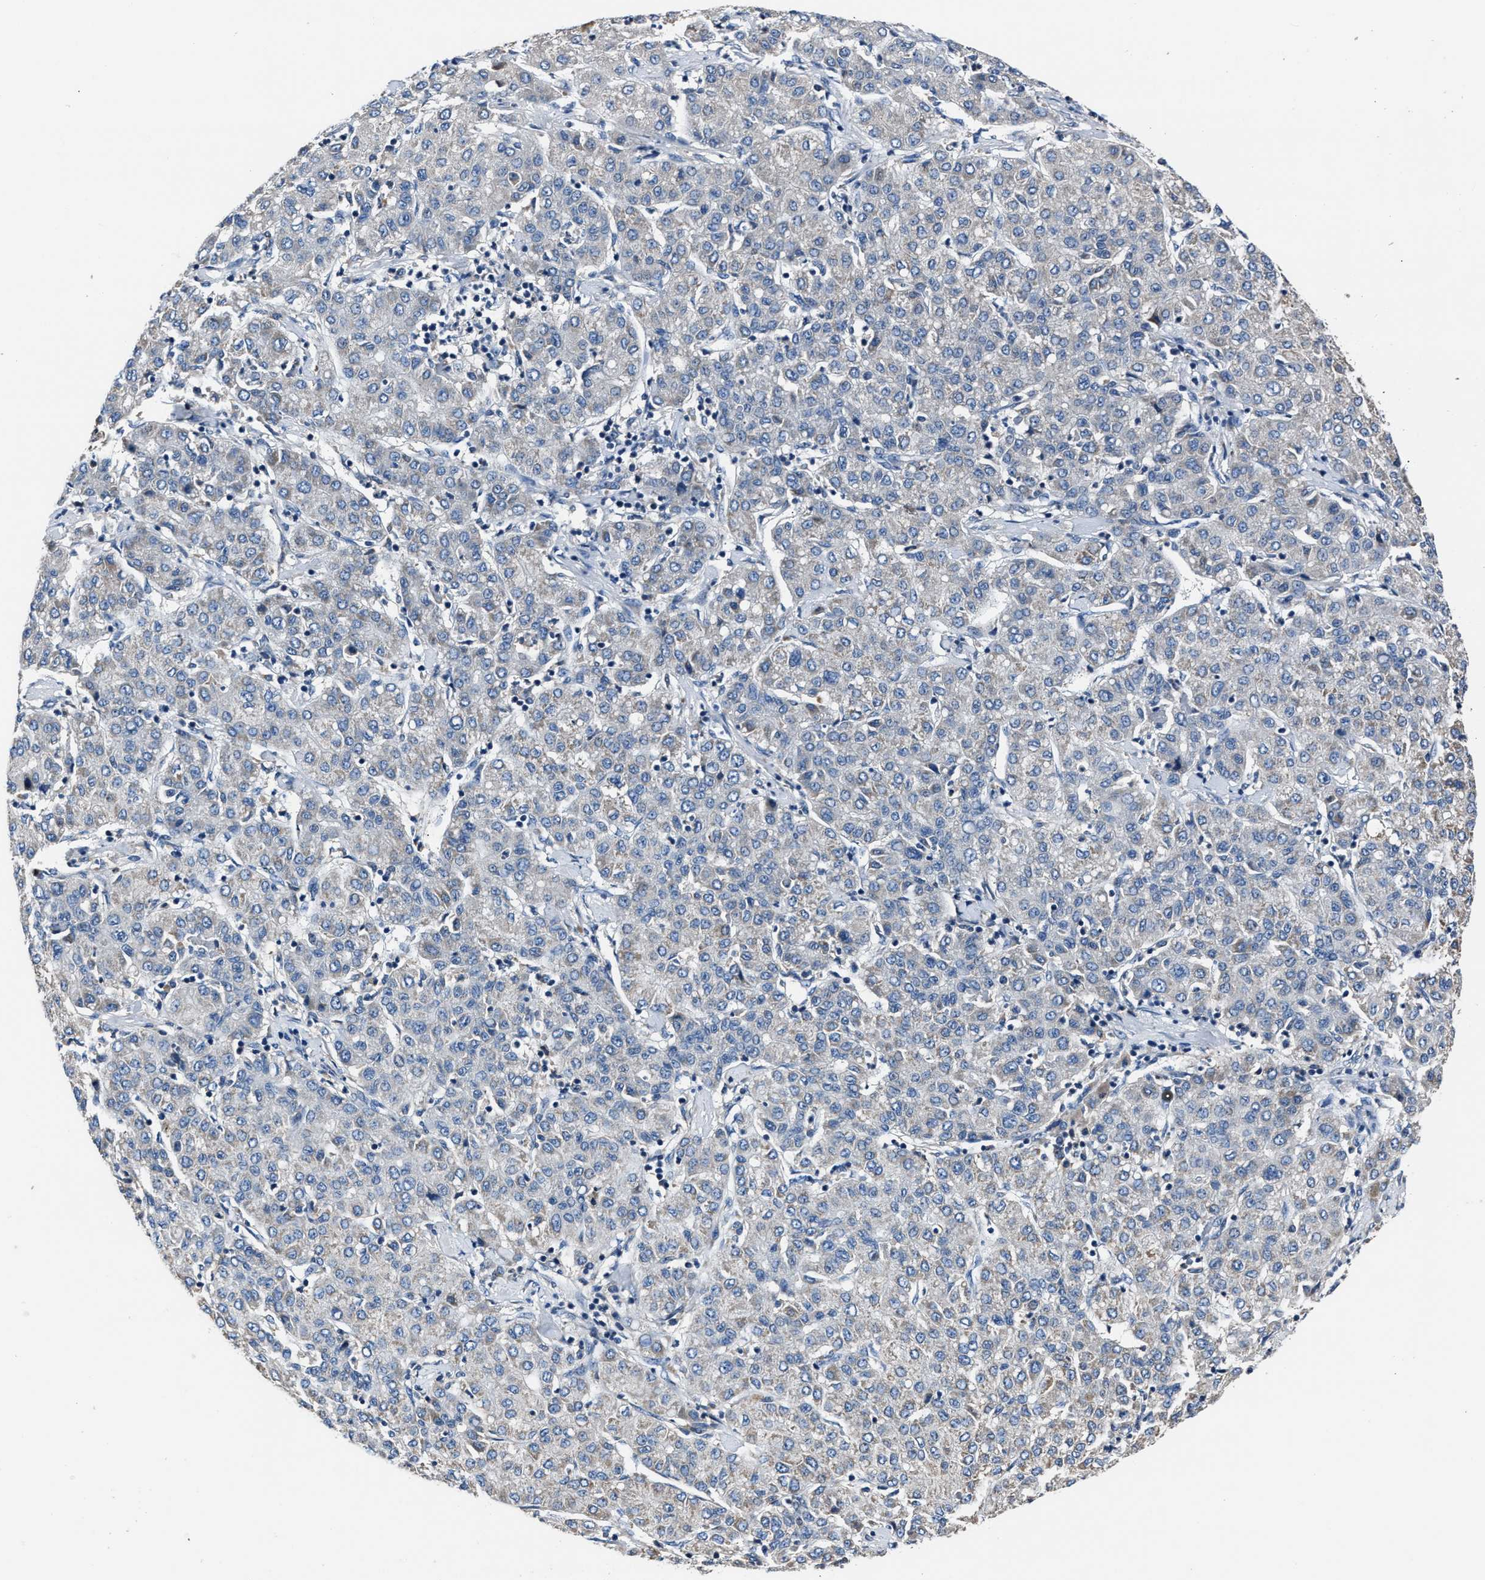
{"staining": {"intensity": "negative", "quantity": "none", "location": "none"}, "tissue": "liver cancer", "cell_type": "Tumor cells", "image_type": "cancer", "snomed": [{"axis": "morphology", "description": "Carcinoma, Hepatocellular, NOS"}, {"axis": "topography", "description": "Liver"}], "caption": "The immunohistochemistry histopathology image has no significant staining in tumor cells of liver cancer (hepatocellular carcinoma) tissue.", "gene": "DNAJC24", "patient": {"sex": "male", "age": 65}}